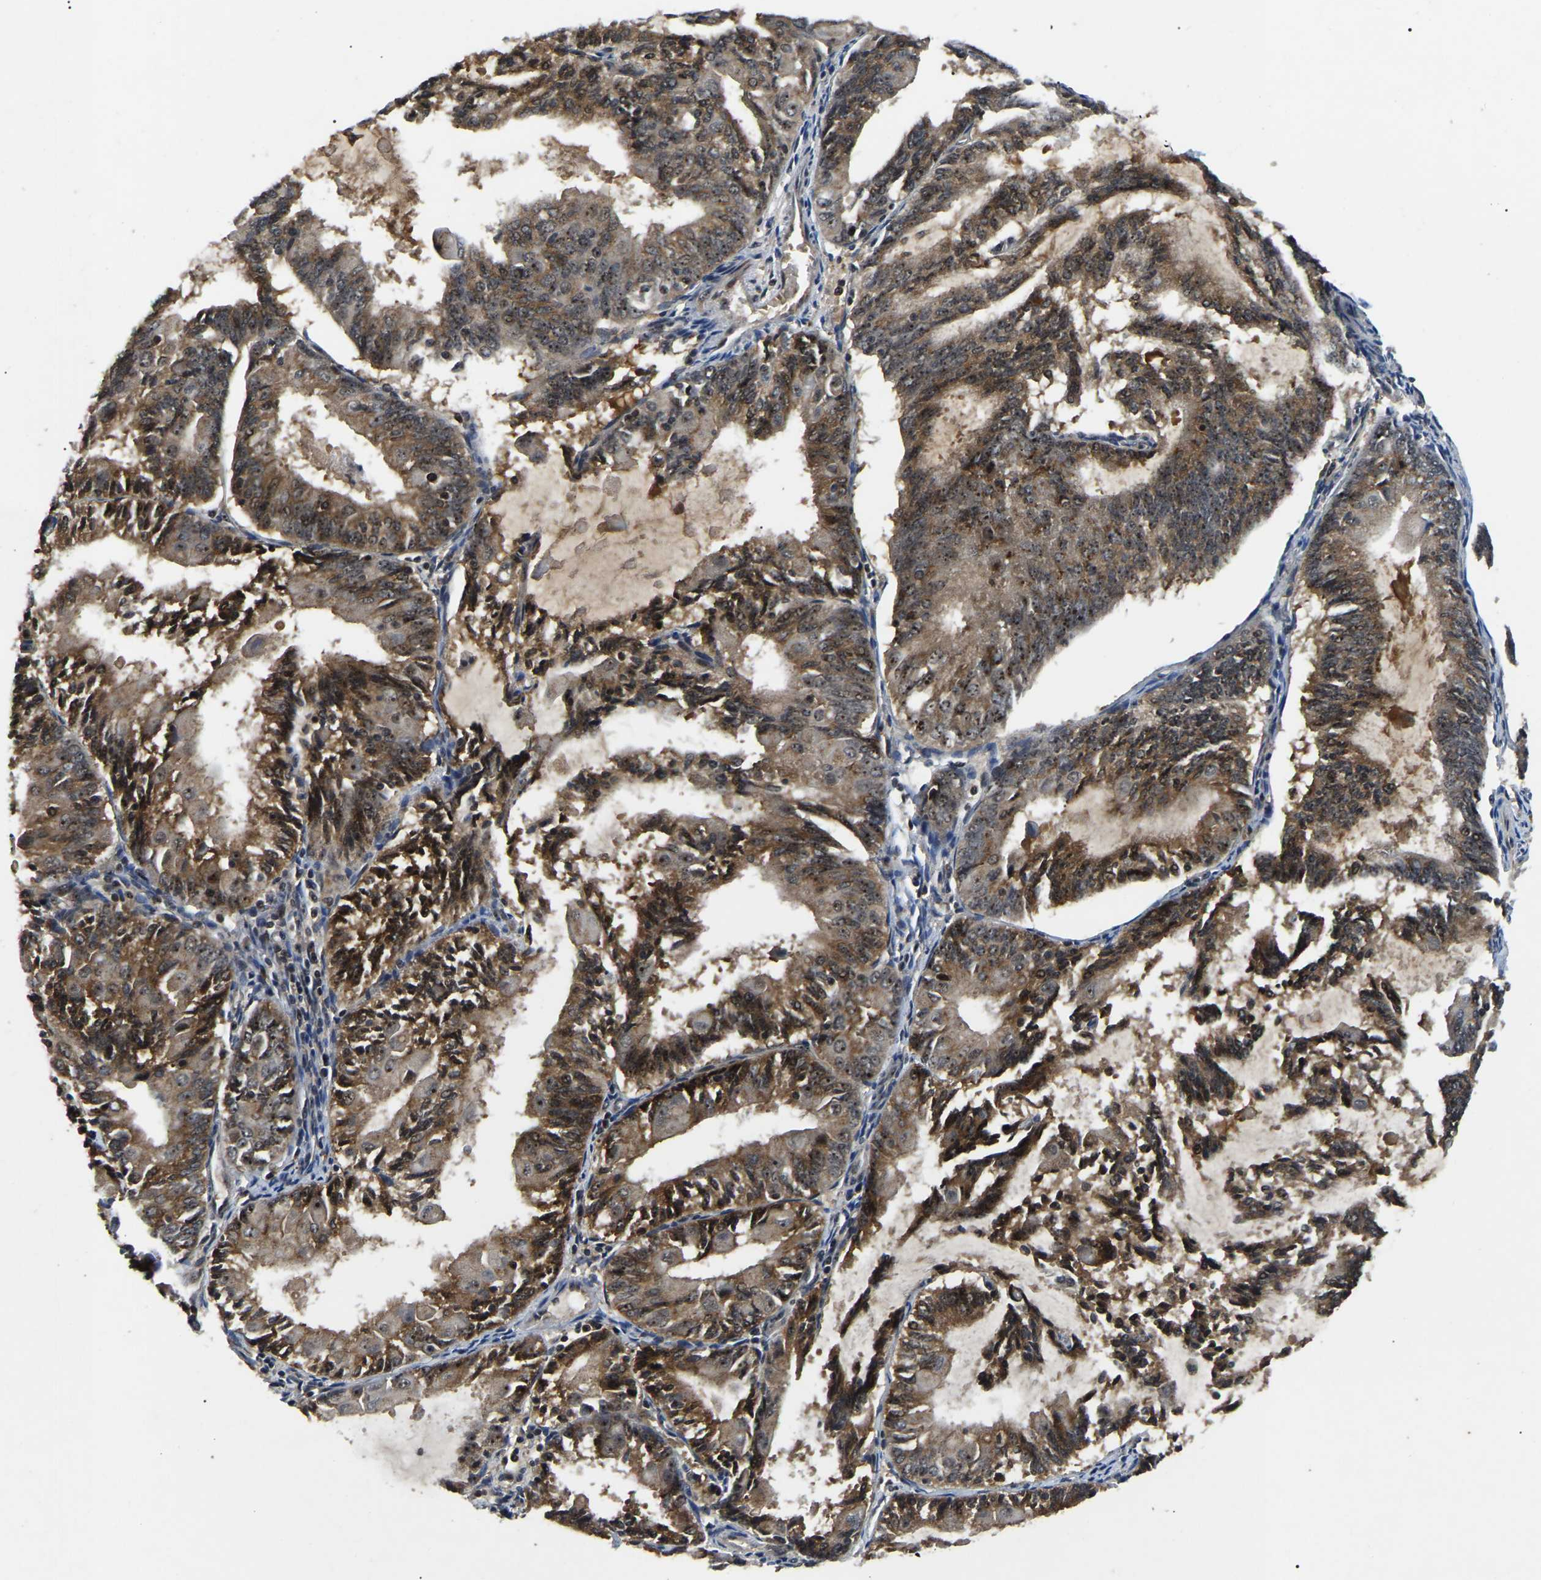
{"staining": {"intensity": "moderate", "quantity": ">75%", "location": "cytoplasmic/membranous,nuclear"}, "tissue": "endometrial cancer", "cell_type": "Tumor cells", "image_type": "cancer", "snomed": [{"axis": "morphology", "description": "Adenocarcinoma, NOS"}, {"axis": "topography", "description": "Endometrium"}], "caption": "Immunohistochemical staining of endometrial adenocarcinoma demonstrates moderate cytoplasmic/membranous and nuclear protein expression in about >75% of tumor cells. (Stains: DAB in brown, nuclei in blue, Microscopy: brightfield microscopy at high magnification).", "gene": "RBM28", "patient": {"sex": "female", "age": 81}}